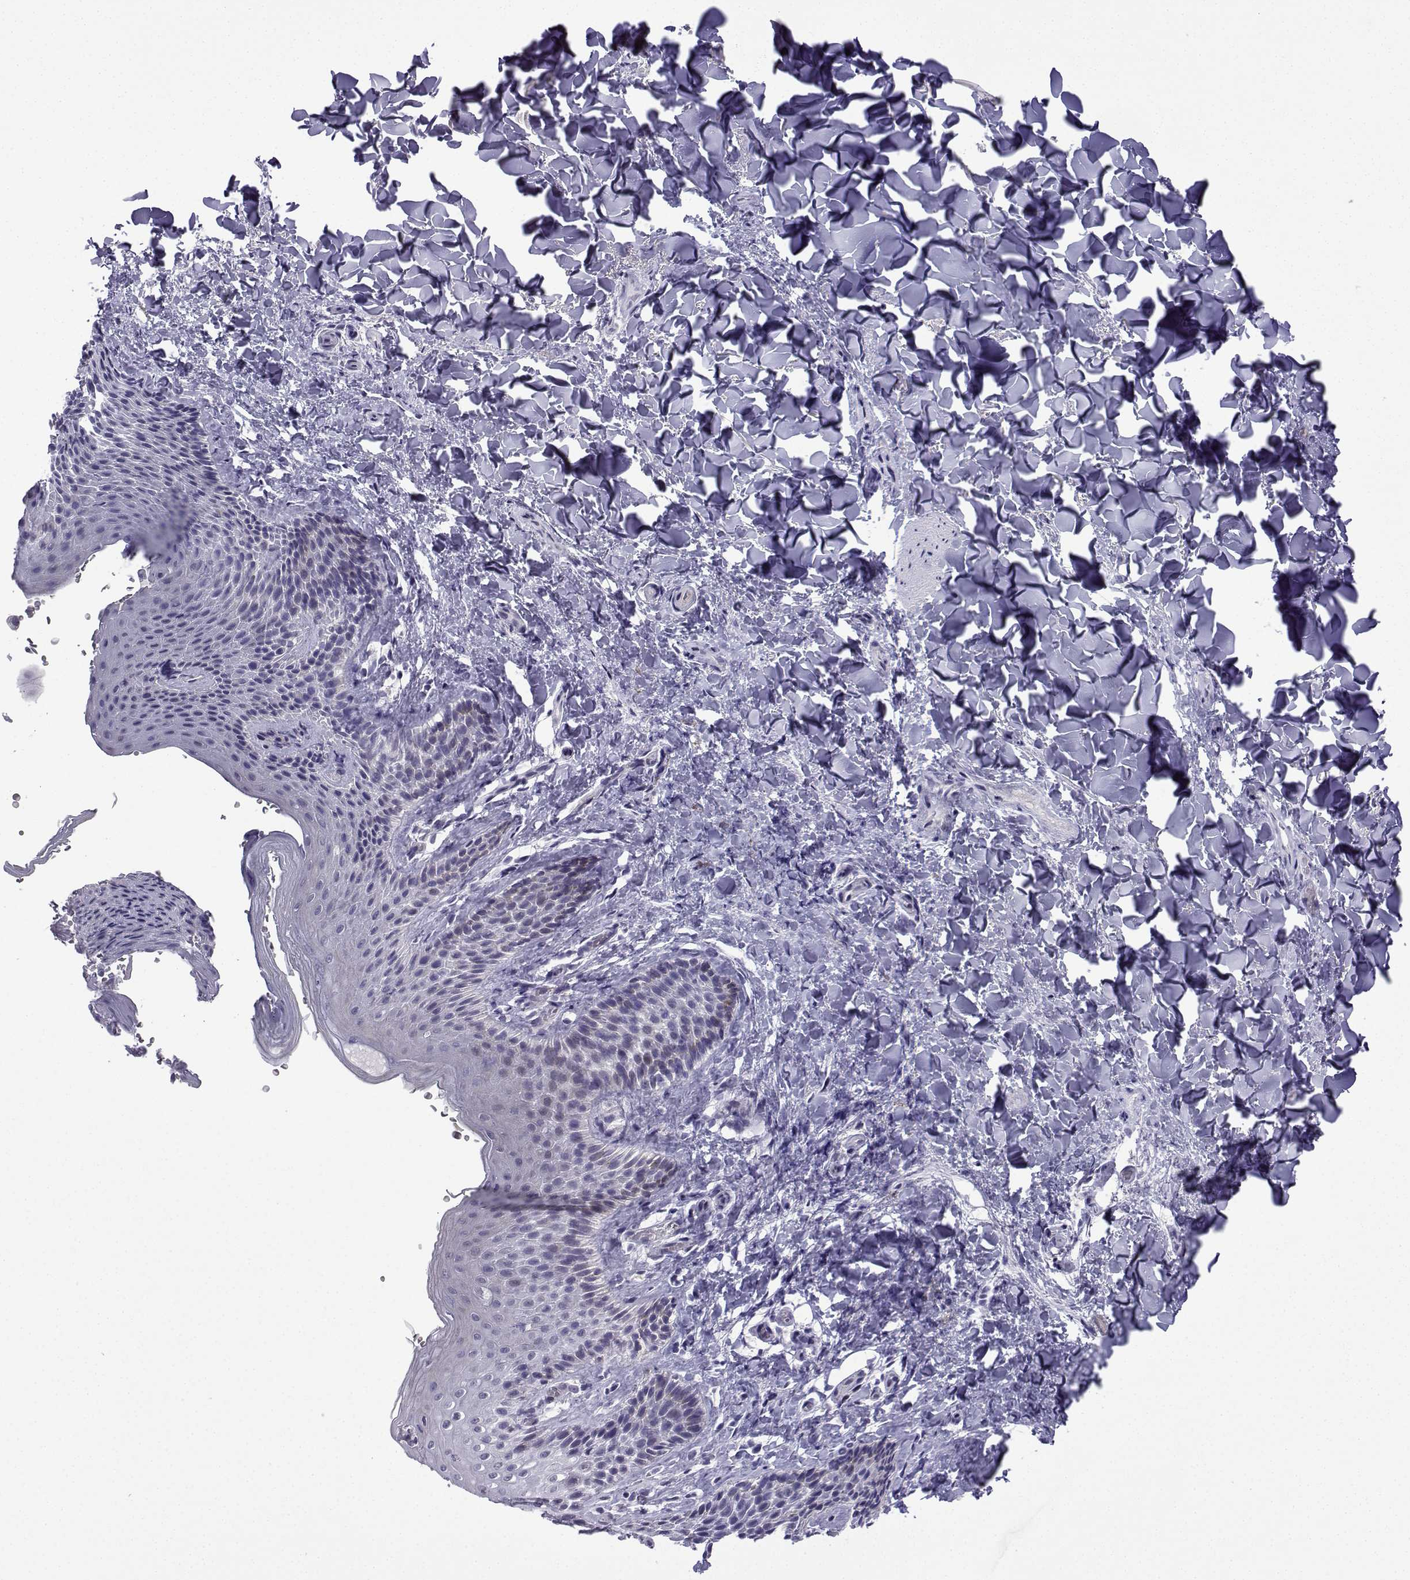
{"staining": {"intensity": "negative", "quantity": "none", "location": "none"}, "tissue": "skin", "cell_type": "Epidermal cells", "image_type": "normal", "snomed": [{"axis": "morphology", "description": "Normal tissue, NOS"}, {"axis": "topography", "description": "Anal"}], "caption": "Micrograph shows no protein expression in epidermal cells of unremarkable skin.", "gene": "CFAP70", "patient": {"sex": "male", "age": 36}}